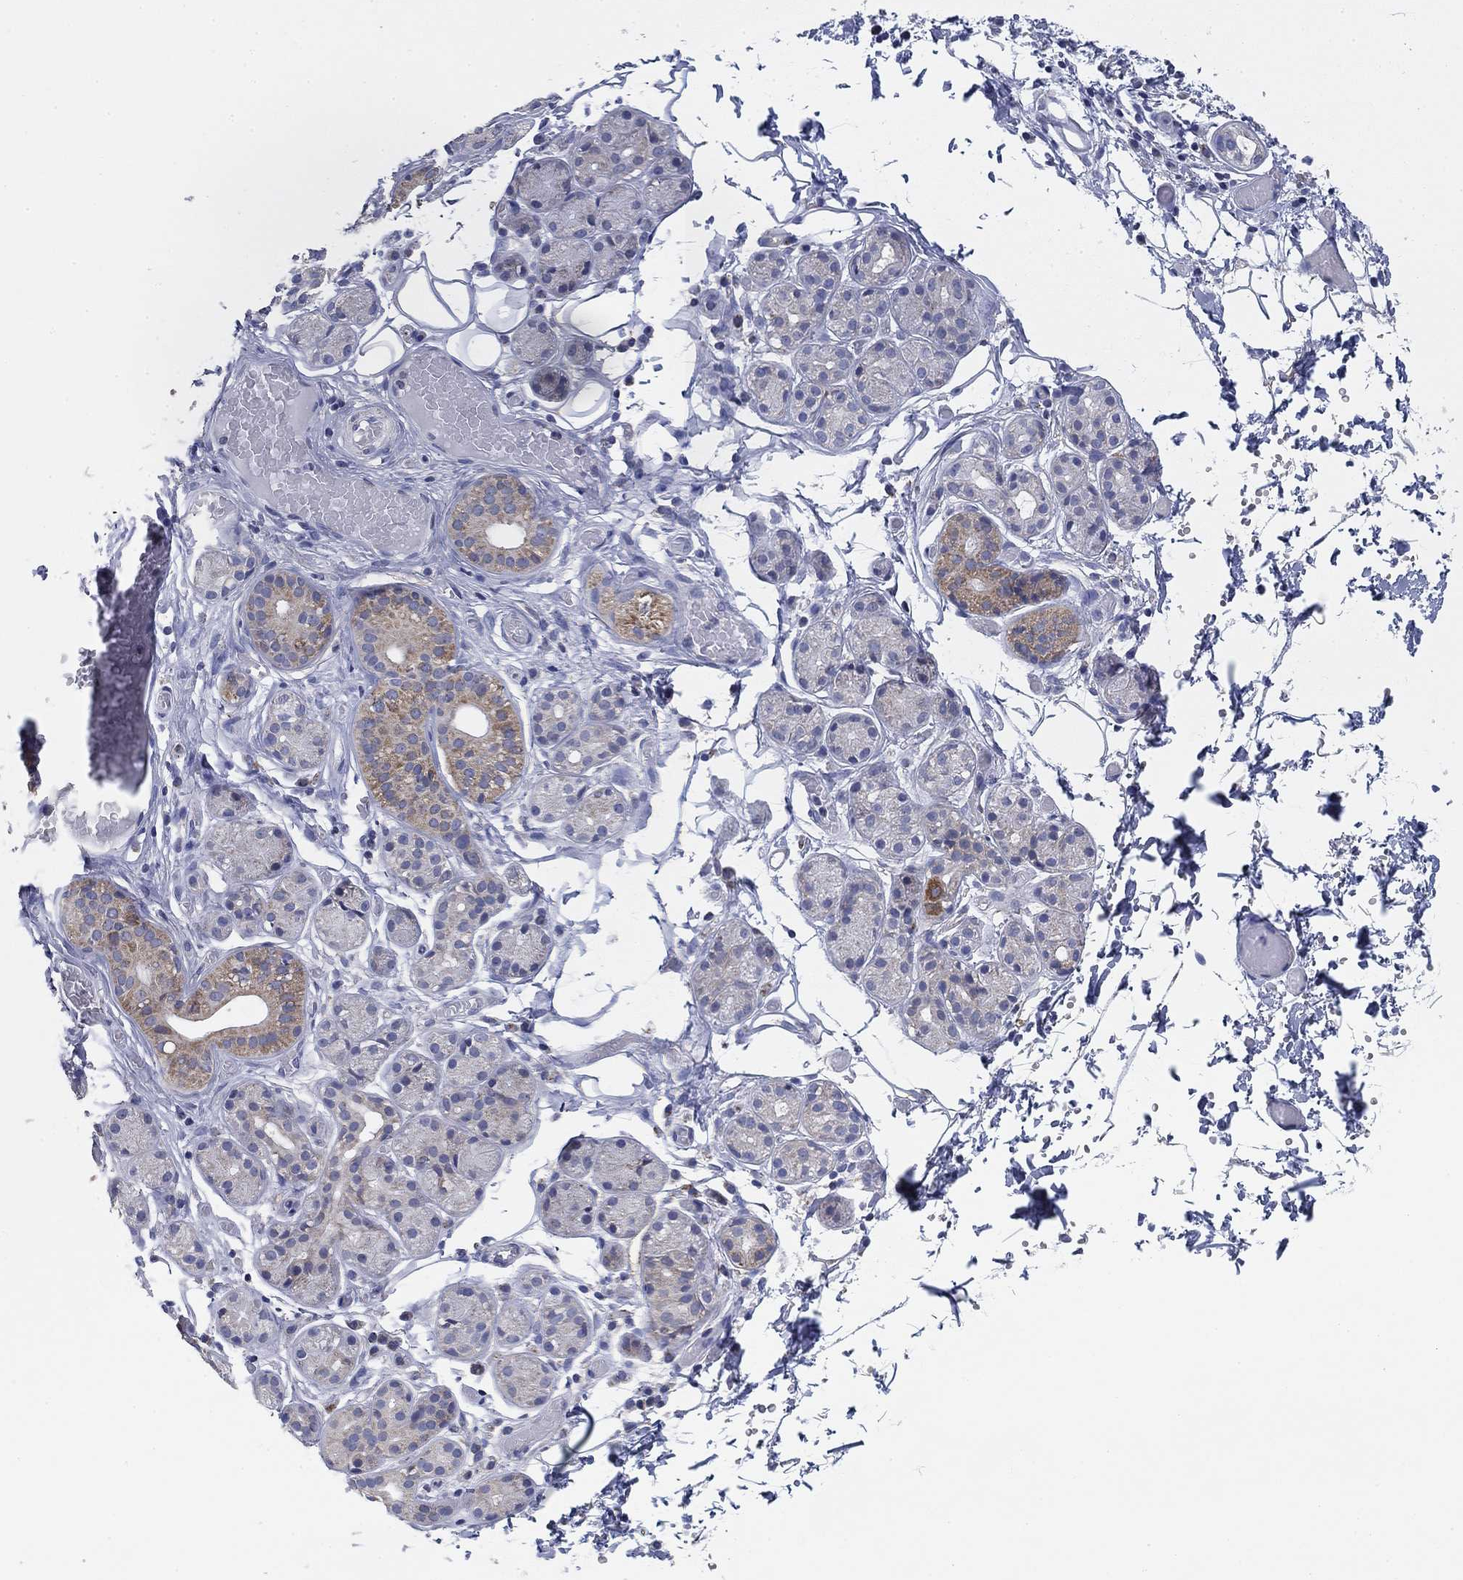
{"staining": {"intensity": "moderate", "quantity": "<25%", "location": "cytoplasmic/membranous"}, "tissue": "salivary gland", "cell_type": "Glandular cells", "image_type": "normal", "snomed": [{"axis": "morphology", "description": "Normal tissue, NOS"}, {"axis": "topography", "description": "Salivary gland"}, {"axis": "topography", "description": "Peripheral nerve tissue"}], "caption": "Unremarkable salivary gland displays moderate cytoplasmic/membranous positivity in about <25% of glandular cells.", "gene": "NACAD", "patient": {"sex": "male", "age": 71}}